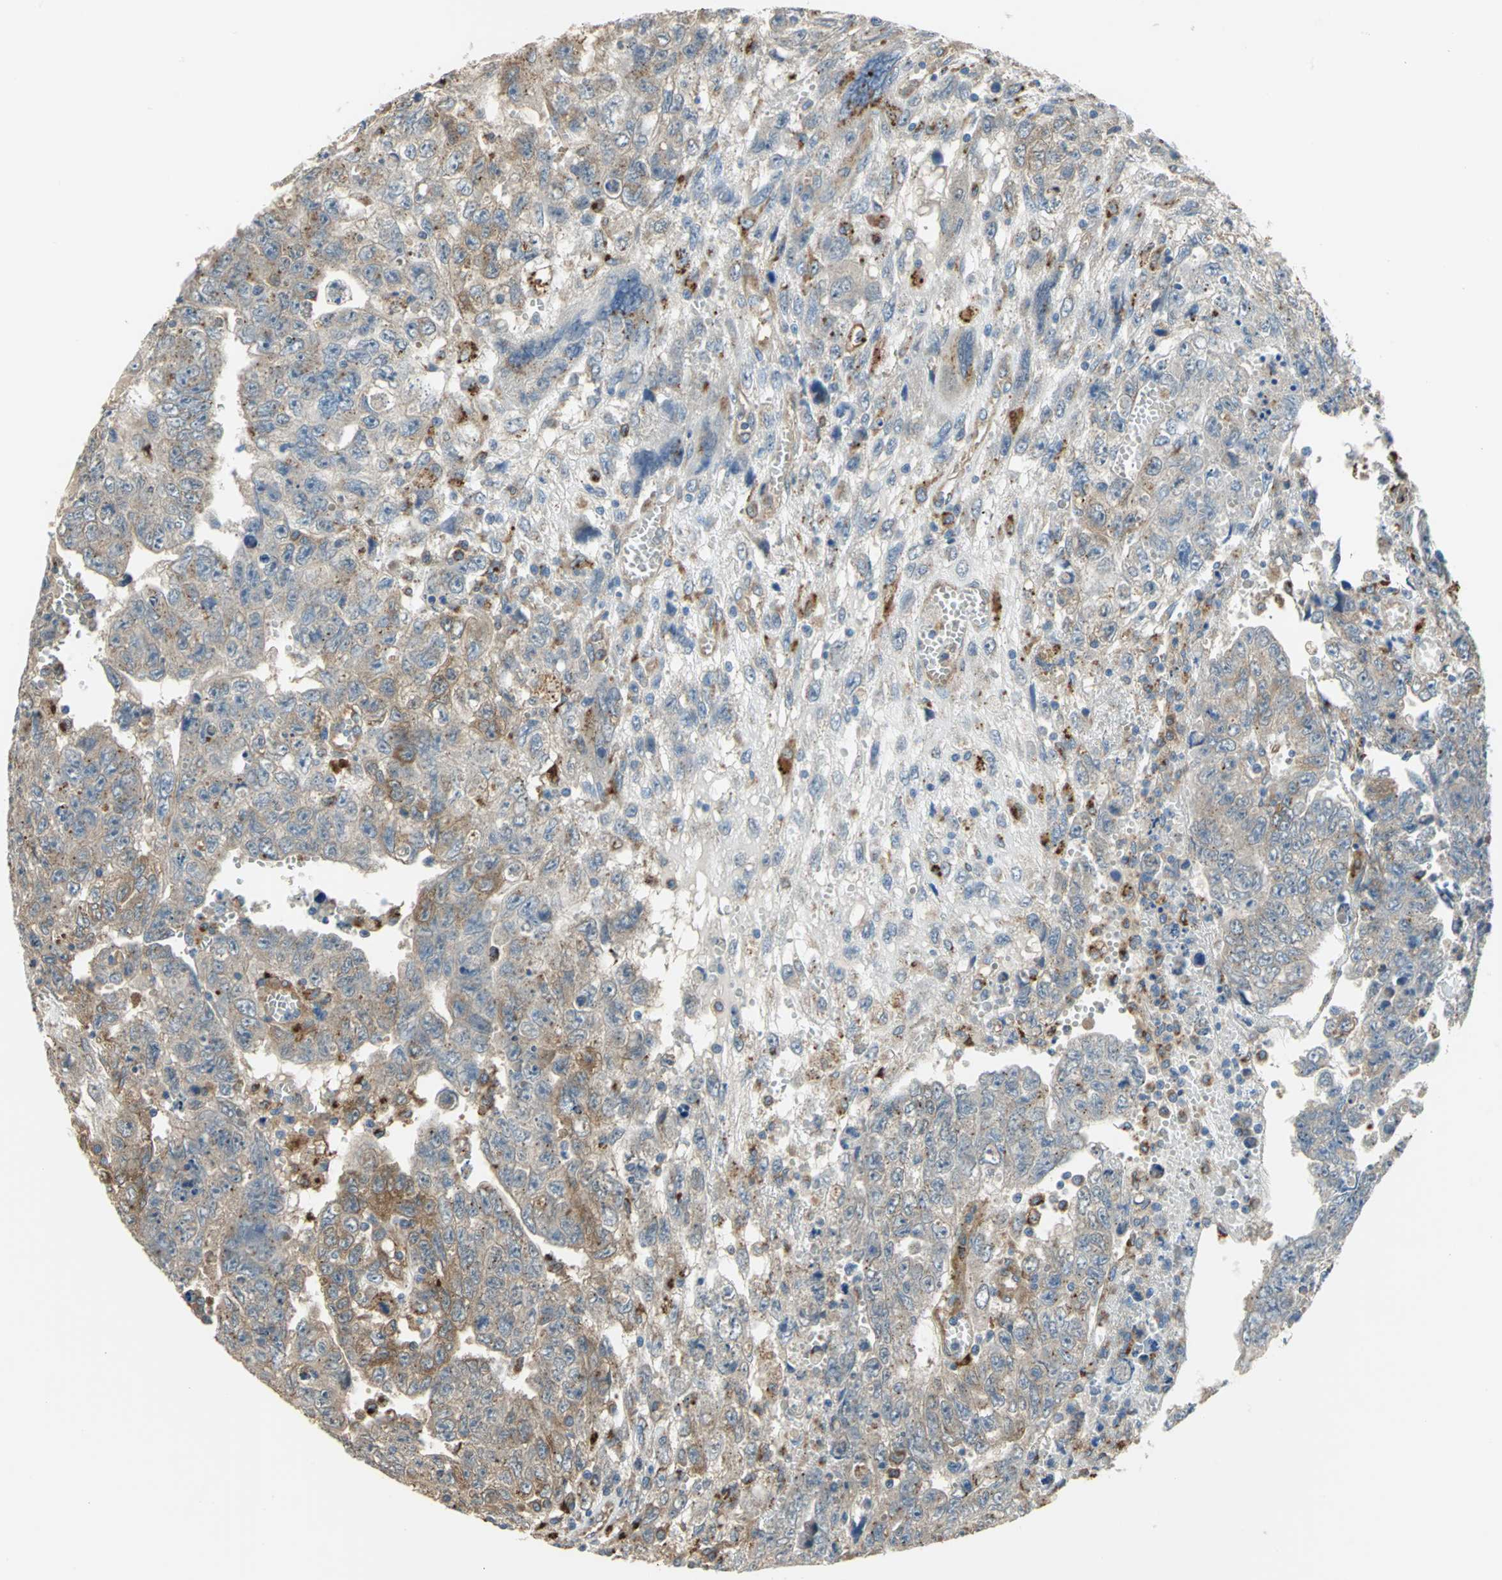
{"staining": {"intensity": "moderate", "quantity": ">75%", "location": "cytoplasmic/membranous"}, "tissue": "testis cancer", "cell_type": "Tumor cells", "image_type": "cancer", "snomed": [{"axis": "morphology", "description": "Carcinoma, Embryonal, NOS"}, {"axis": "topography", "description": "Testis"}], "caption": "Immunohistochemical staining of embryonal carcinoma (testis) demonstrates moderate cytoplasmic/membranous protein staining in about >75% of tumor cells.", "gene": "DIAPH2", "patient": {"sex": "male", "age": 28}}